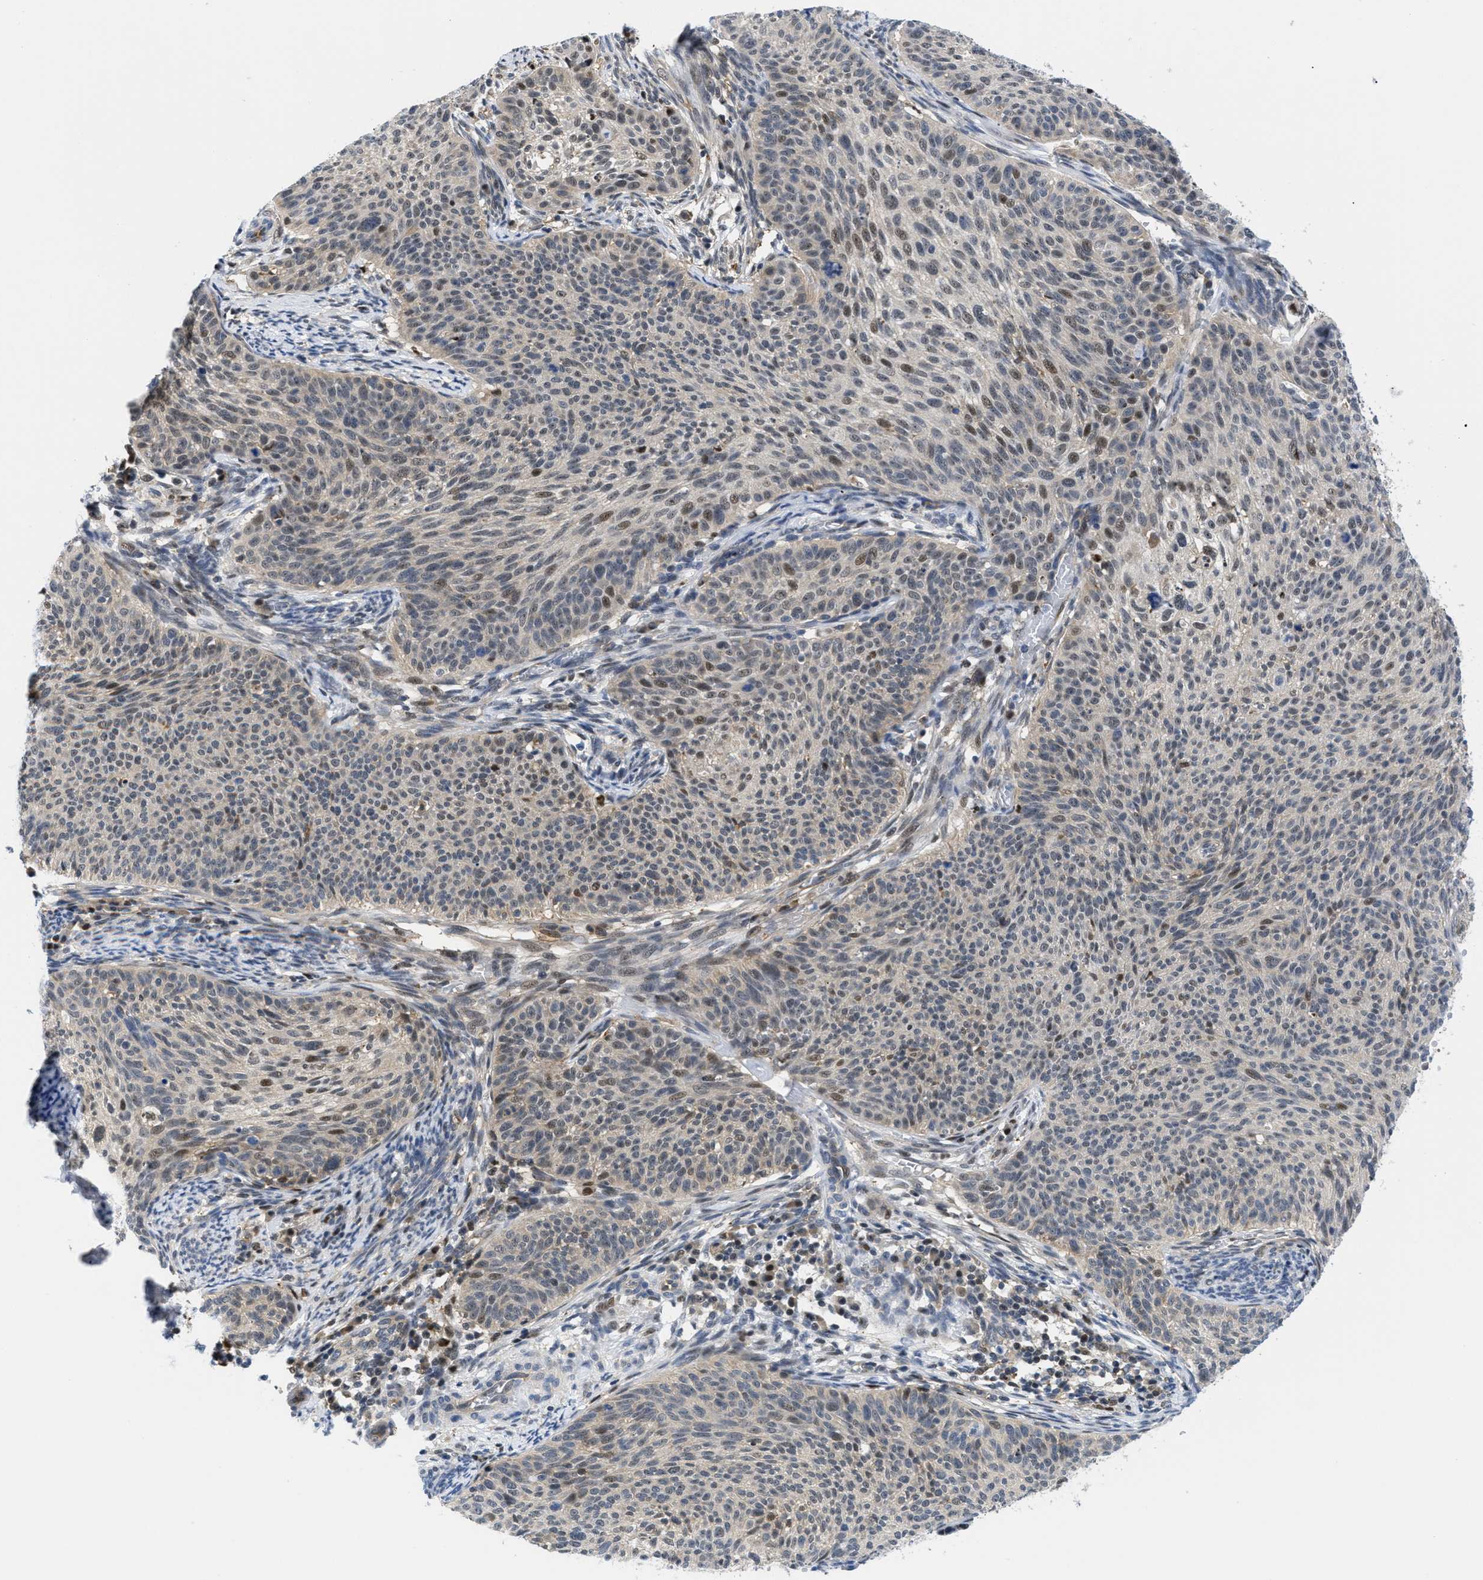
{"staining": {"intensity": "moderate", "quantity": "25%-75%", "location": "nuclear"}, "tissue": "cervical cancer", "cell_type": "Tumor cells", "image_type": "cancer", "snomed": [{"axis": "morphology", "description": "Squamous cell carcinoma, NOS"}, {"axis": "topography", "description": "Cervix"}], "caption": "Immunohistochemical staining of human cervical cancer displays moderate nuclear protein expression in about 25%-75% of tumor cells. (Stains: DAB in brown, nuclei in blue, Microscopy: brightfield microscopy at high magnification).", "gene": "SLC29A2", "patient": {"sex": "female", "age": 70}}